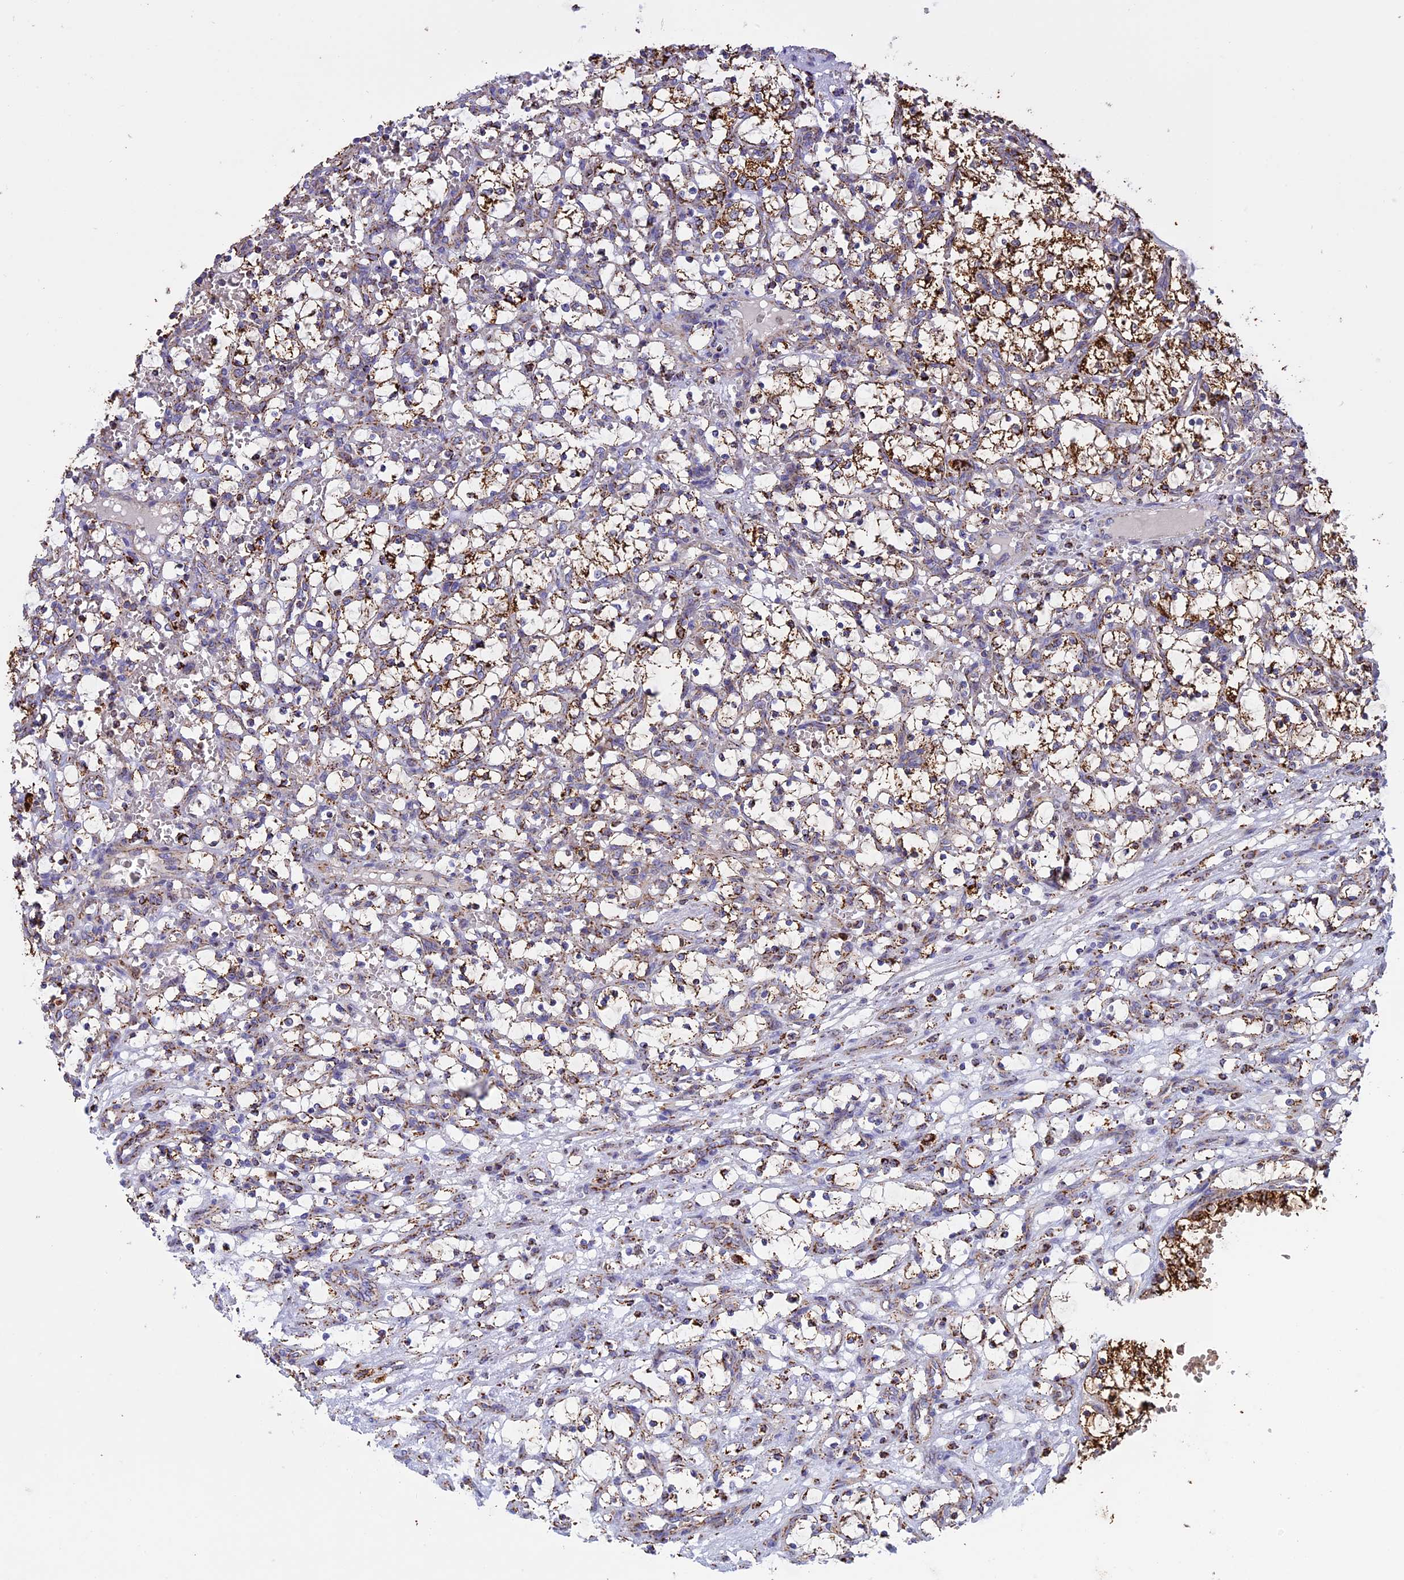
{"staining": {"intensity": "strong", "quantity": "<25%", "location": "cytoplasmic/membranous"}, "tissue": "renal cancer", "cell_type": "Tumor cells", "image_type": "cancer", "snomed": [{"axis": "morphology", "description": "Adenocarcinoma, NOS"}, {"axis": "topography", "description": "Kidney"}], "caption": "Brown immunohistochemical staining in human renal adenocarcinoma reveals strong cytoplasmic/membranous expression in about <25% of tumor cells.", "gene": "KCNG1", "patient": {"sex": "female", "age": 69}}